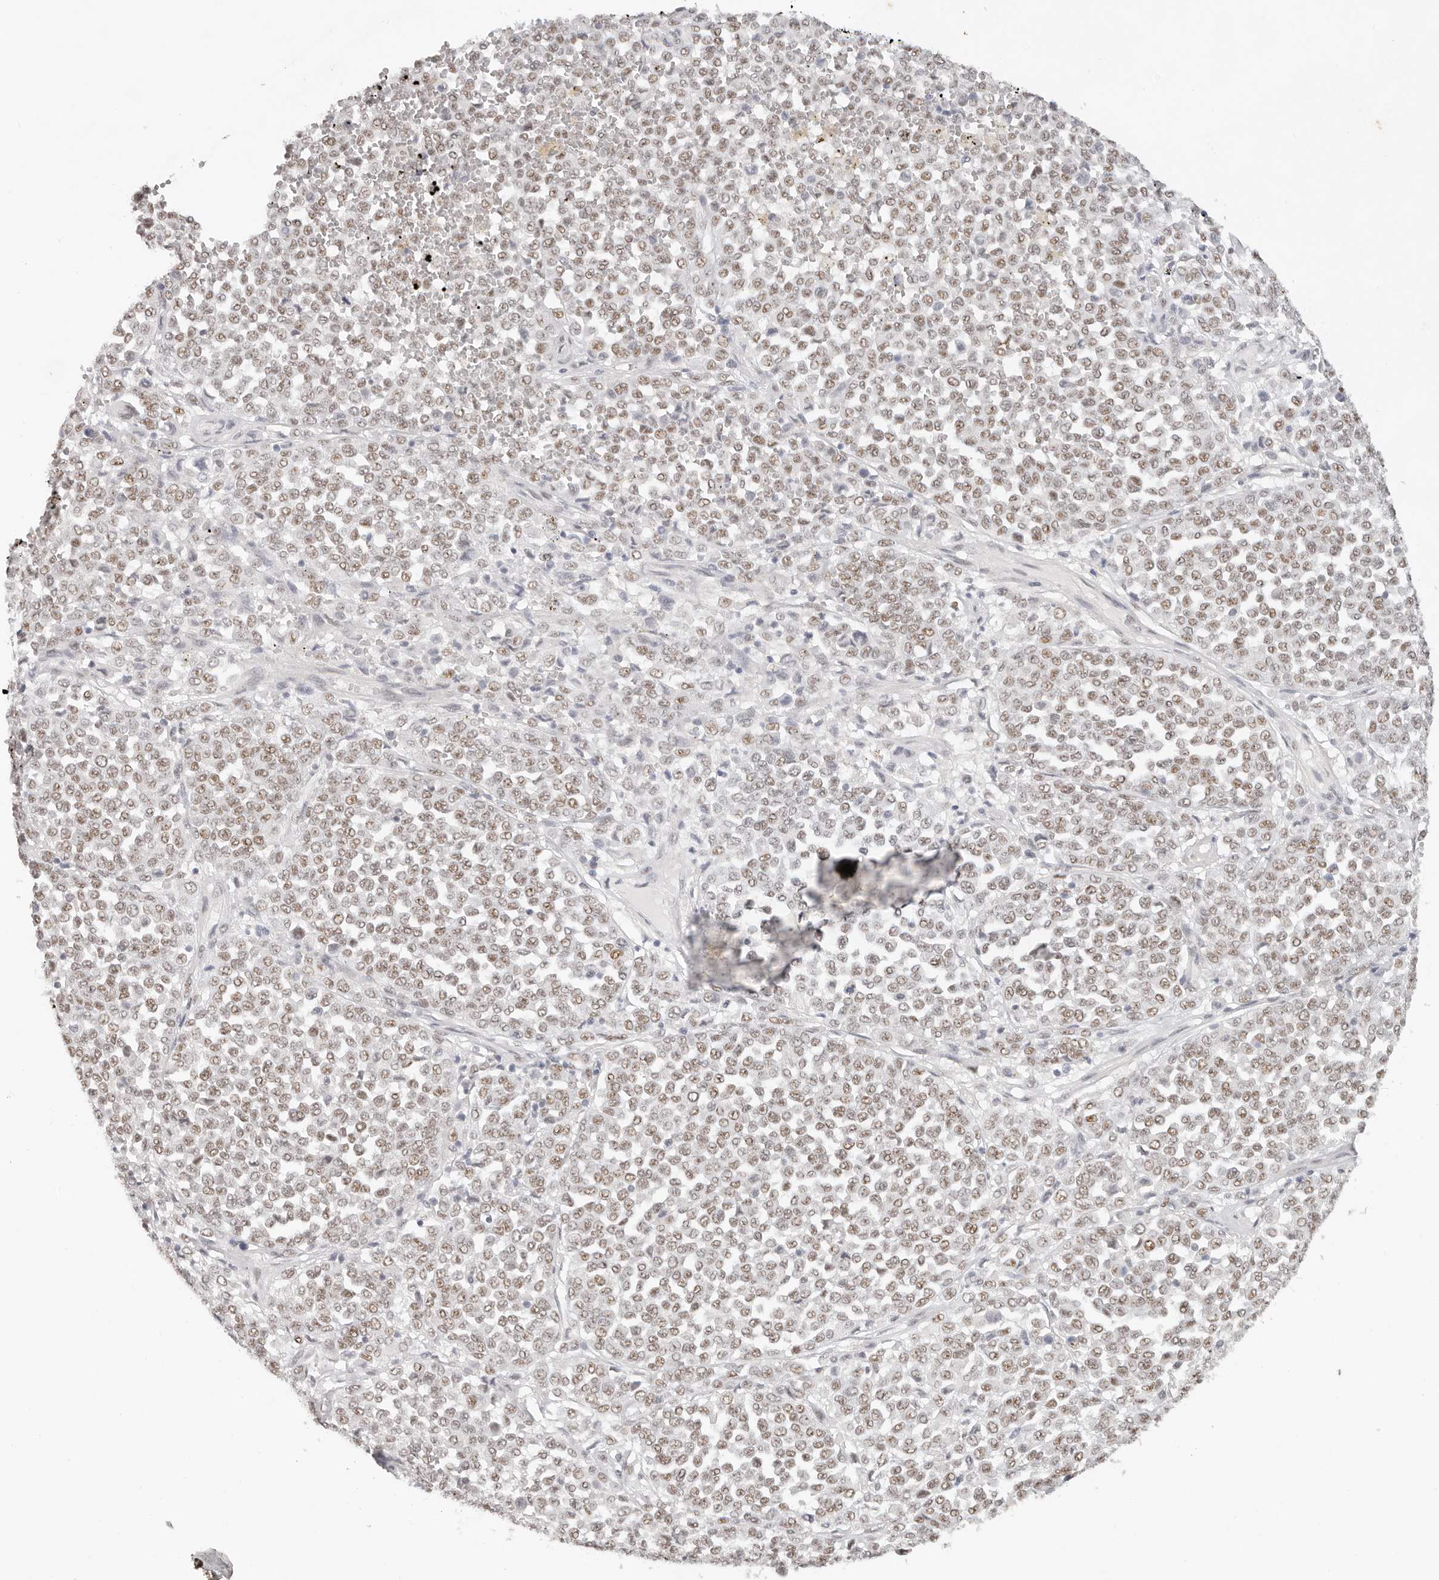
{"staining": {"intensity": "weak", "quantity": ">75%", "location": "nuclear"}, "tissue": "melanoma", "cell_type": "Tumor cells", "image_type": "cancer", "snomed": [{"axis": "morphology", "description": "Malignant melanoma, Metastatic site"}, {"axis": "topography", "description": "Pancreas"}], "caption": "Malignant melanoma (metastatic site) was stained to show a protein in brown. There is low levels of weak nuclear positivity in approximately >75% of tumor cells. Using DAB (3,3'-diaminobenzidine) (brown) and hematoxylin (blue) stains, captured at high magnification using brightfield microscopy.", "gene": "LARP7", "patient": {"sex": "female", "age": 30}}